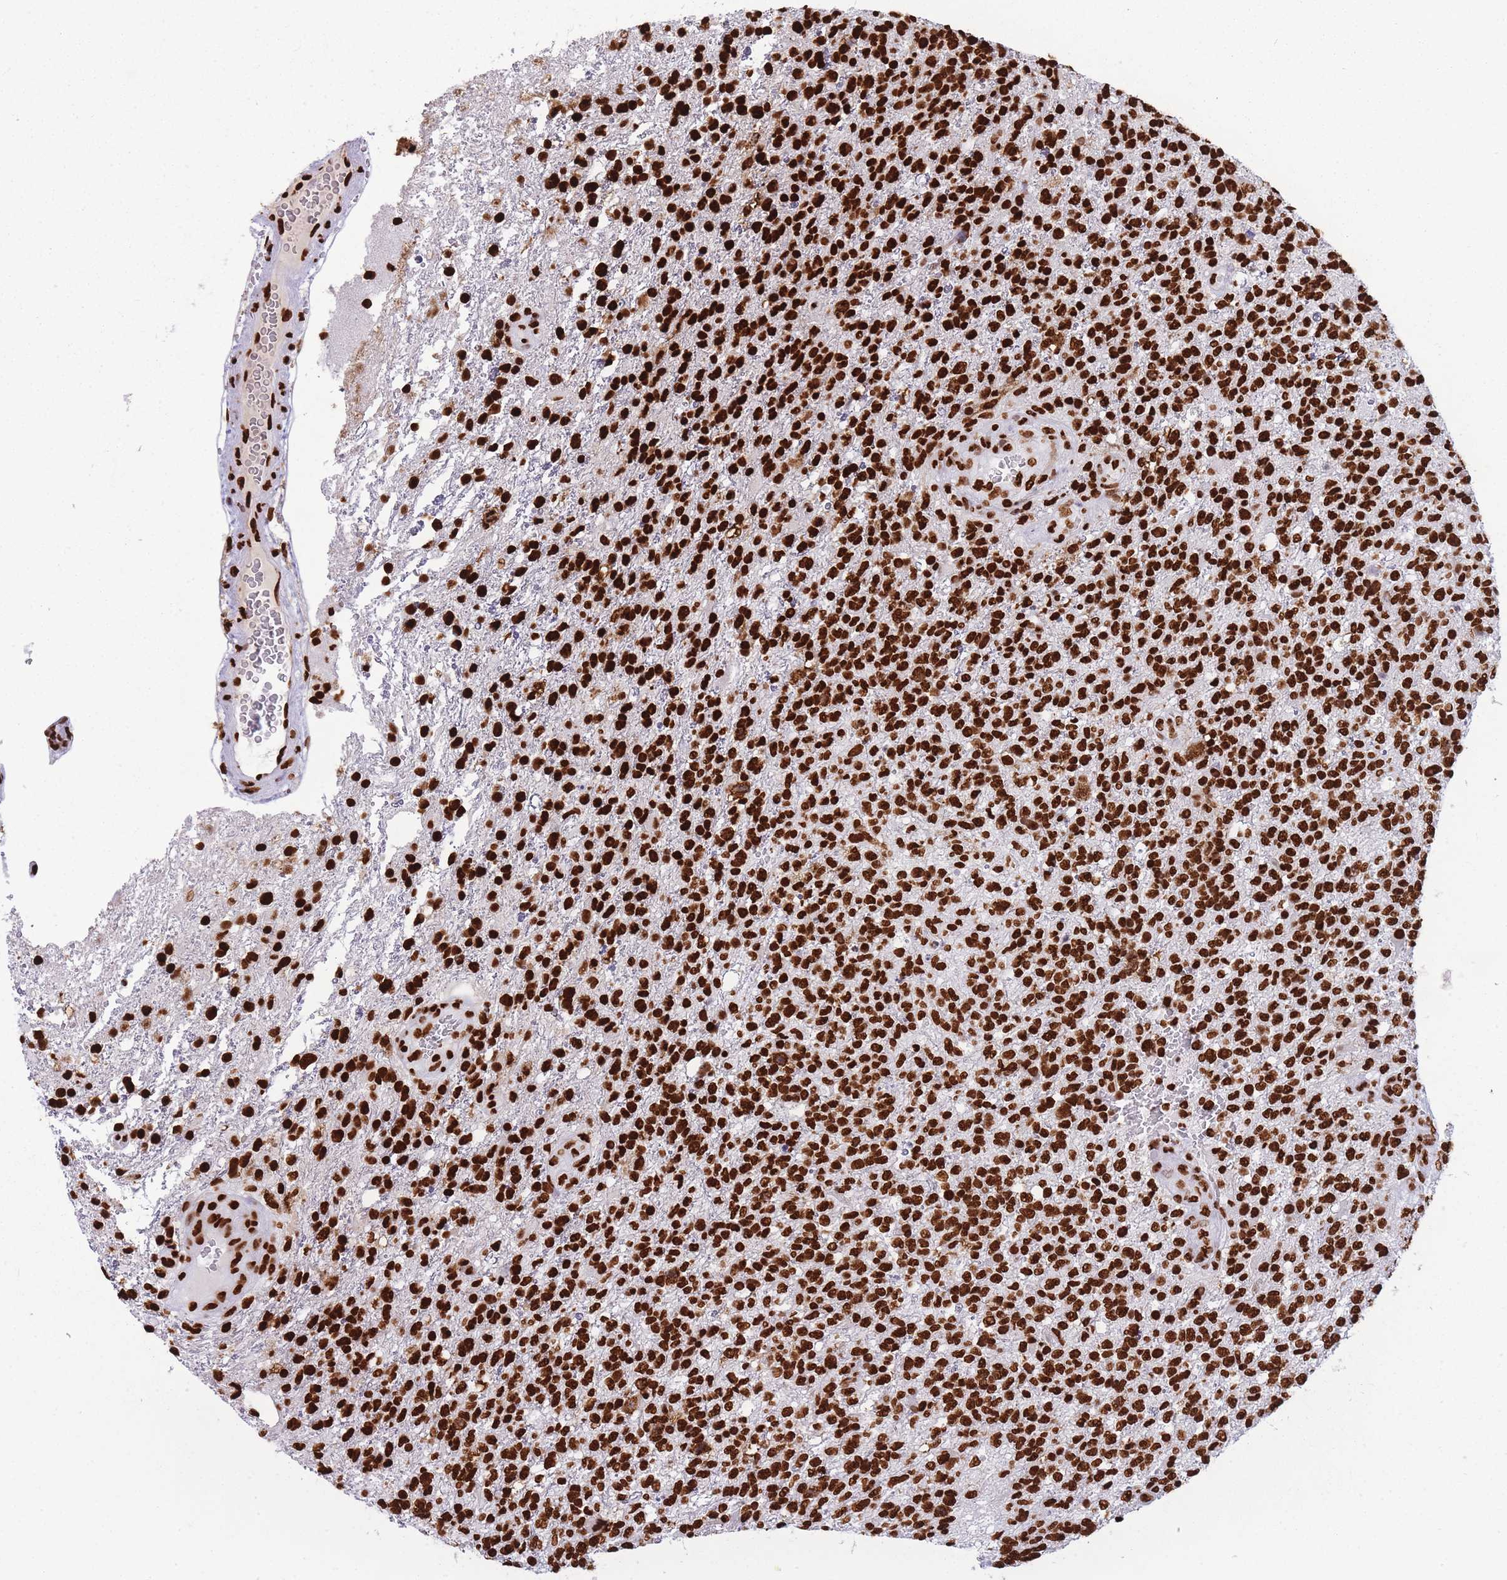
{"staining": {"intensity": "strong", "quantity": ">75%", "location": "nuclear"}, "tissue": "glioma", "cell_type": "Tumor cells", "image_type": "cancer", "snomed": [{"axis": "morphology", "description": "Glioma, malignant, High grade"}, {"axis": "topography", "description": "Brain"}], "caption": "A high amount of strong nuclear expression is seen in approximately >75% of tumor cells in malignant glioma (high-grade) tissue. (Stains: DAB (3,3'-diaminobenzidine) in brown, nuclei in blue, Microscopy: brightfield microscopy at high magnification).", "gene": "HNRNPUL1", "patient": {"sex": "male", "age": 56}}